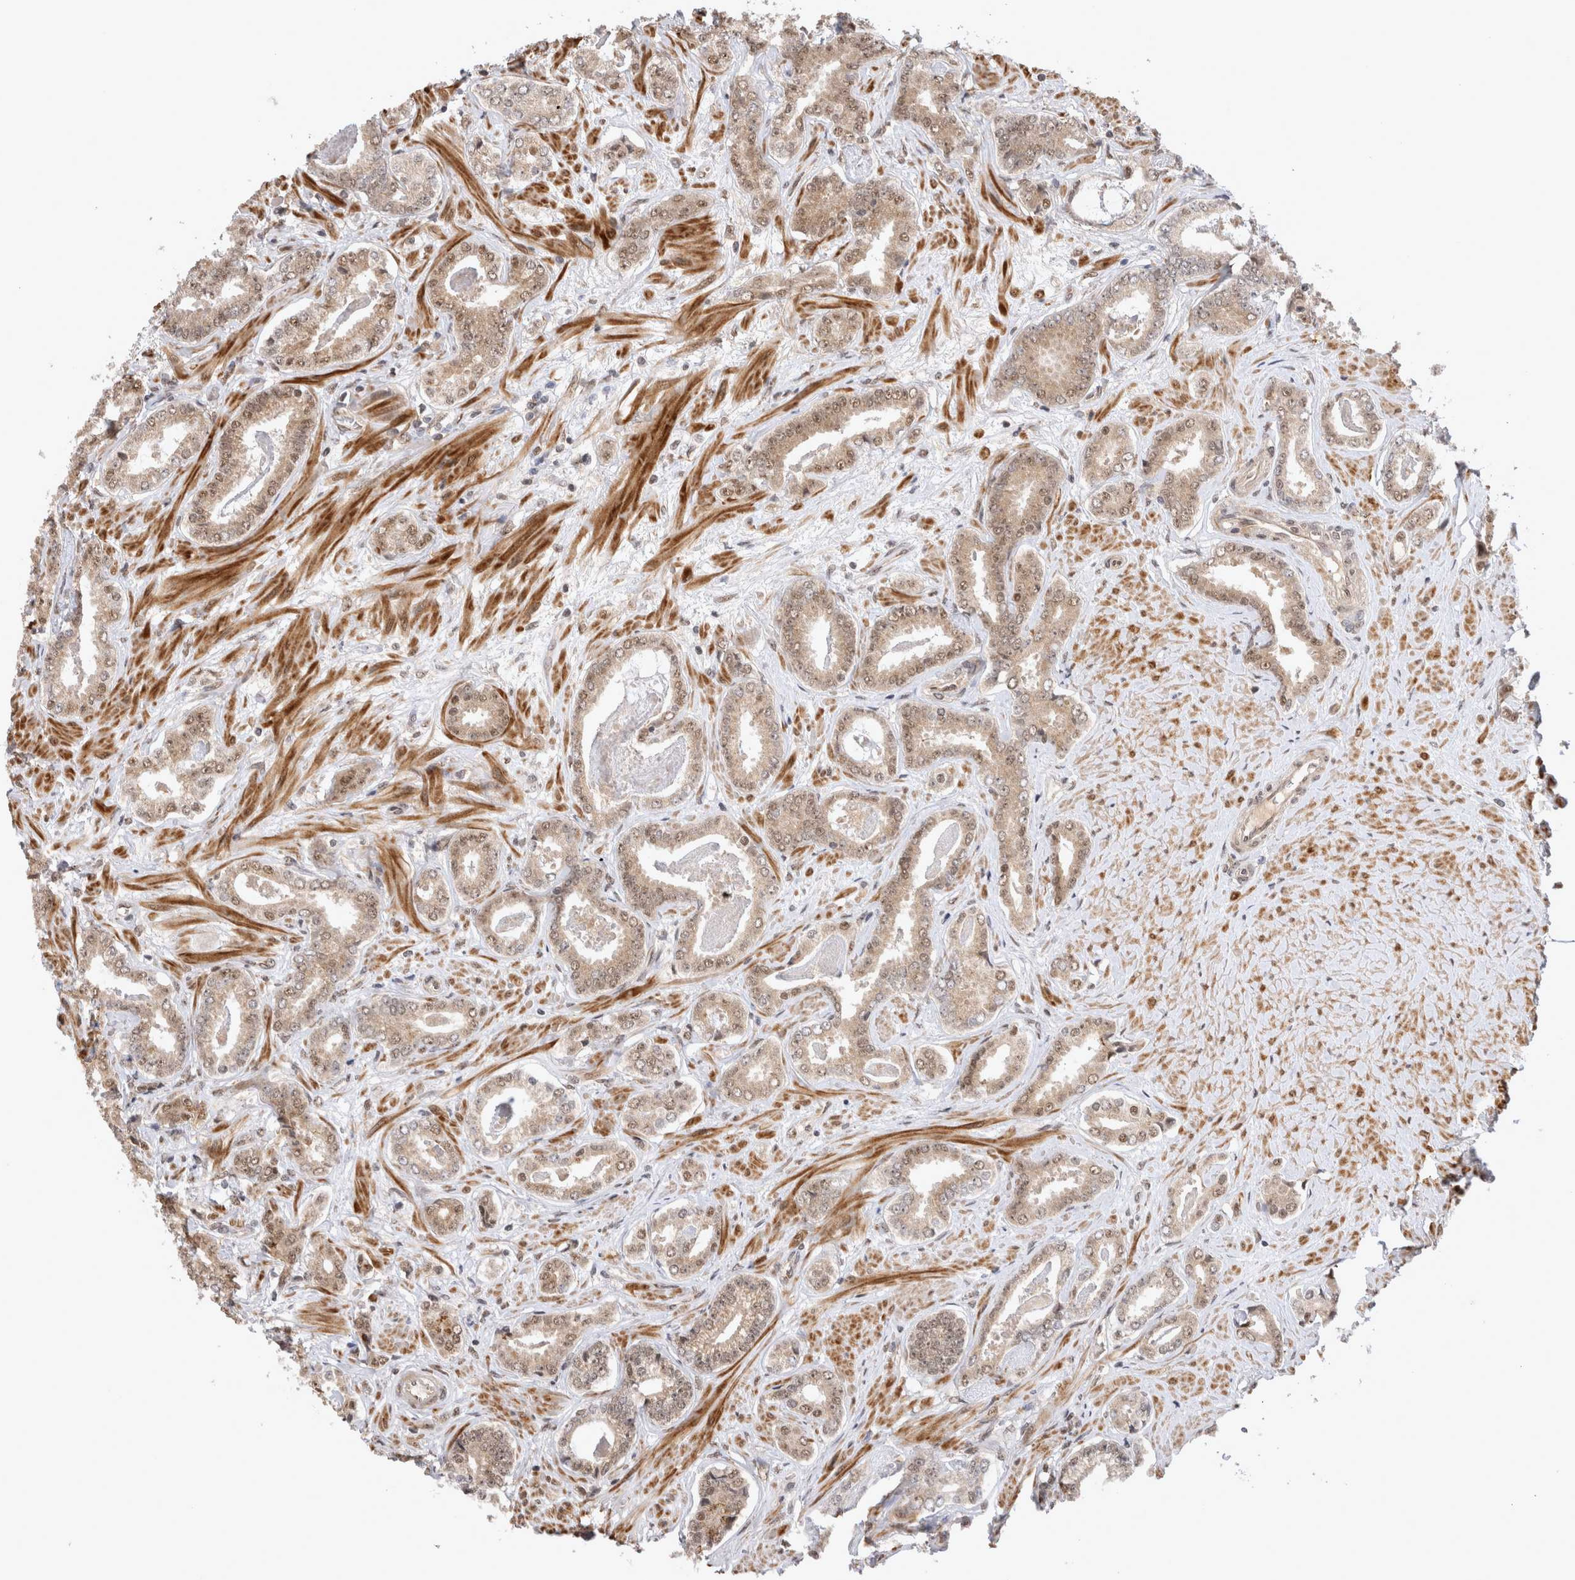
{"staining": {"intensity": "moderate", "quantity": ">75%", "location": "cytoplasmic/membranous,nuclear"}, "tissue": "prostate cancer", "cell_type": "Tumor cells", "image_type": "cancer", "snomed": [{"axis": "morphology", "description": "Adenocarcinoma, Low grade"}, {"axis": "topography", "description": "Prostate"}], "caption": "Brown immunohistochemical staining in prostate adenocarcinoma (low-grade) shows moderate cytoplasmic/membranous and nuclear positivity in approximately >75% of tumor cells.", "gene": "TMEM65", "patient": {"sex": "male", "age": 71}}